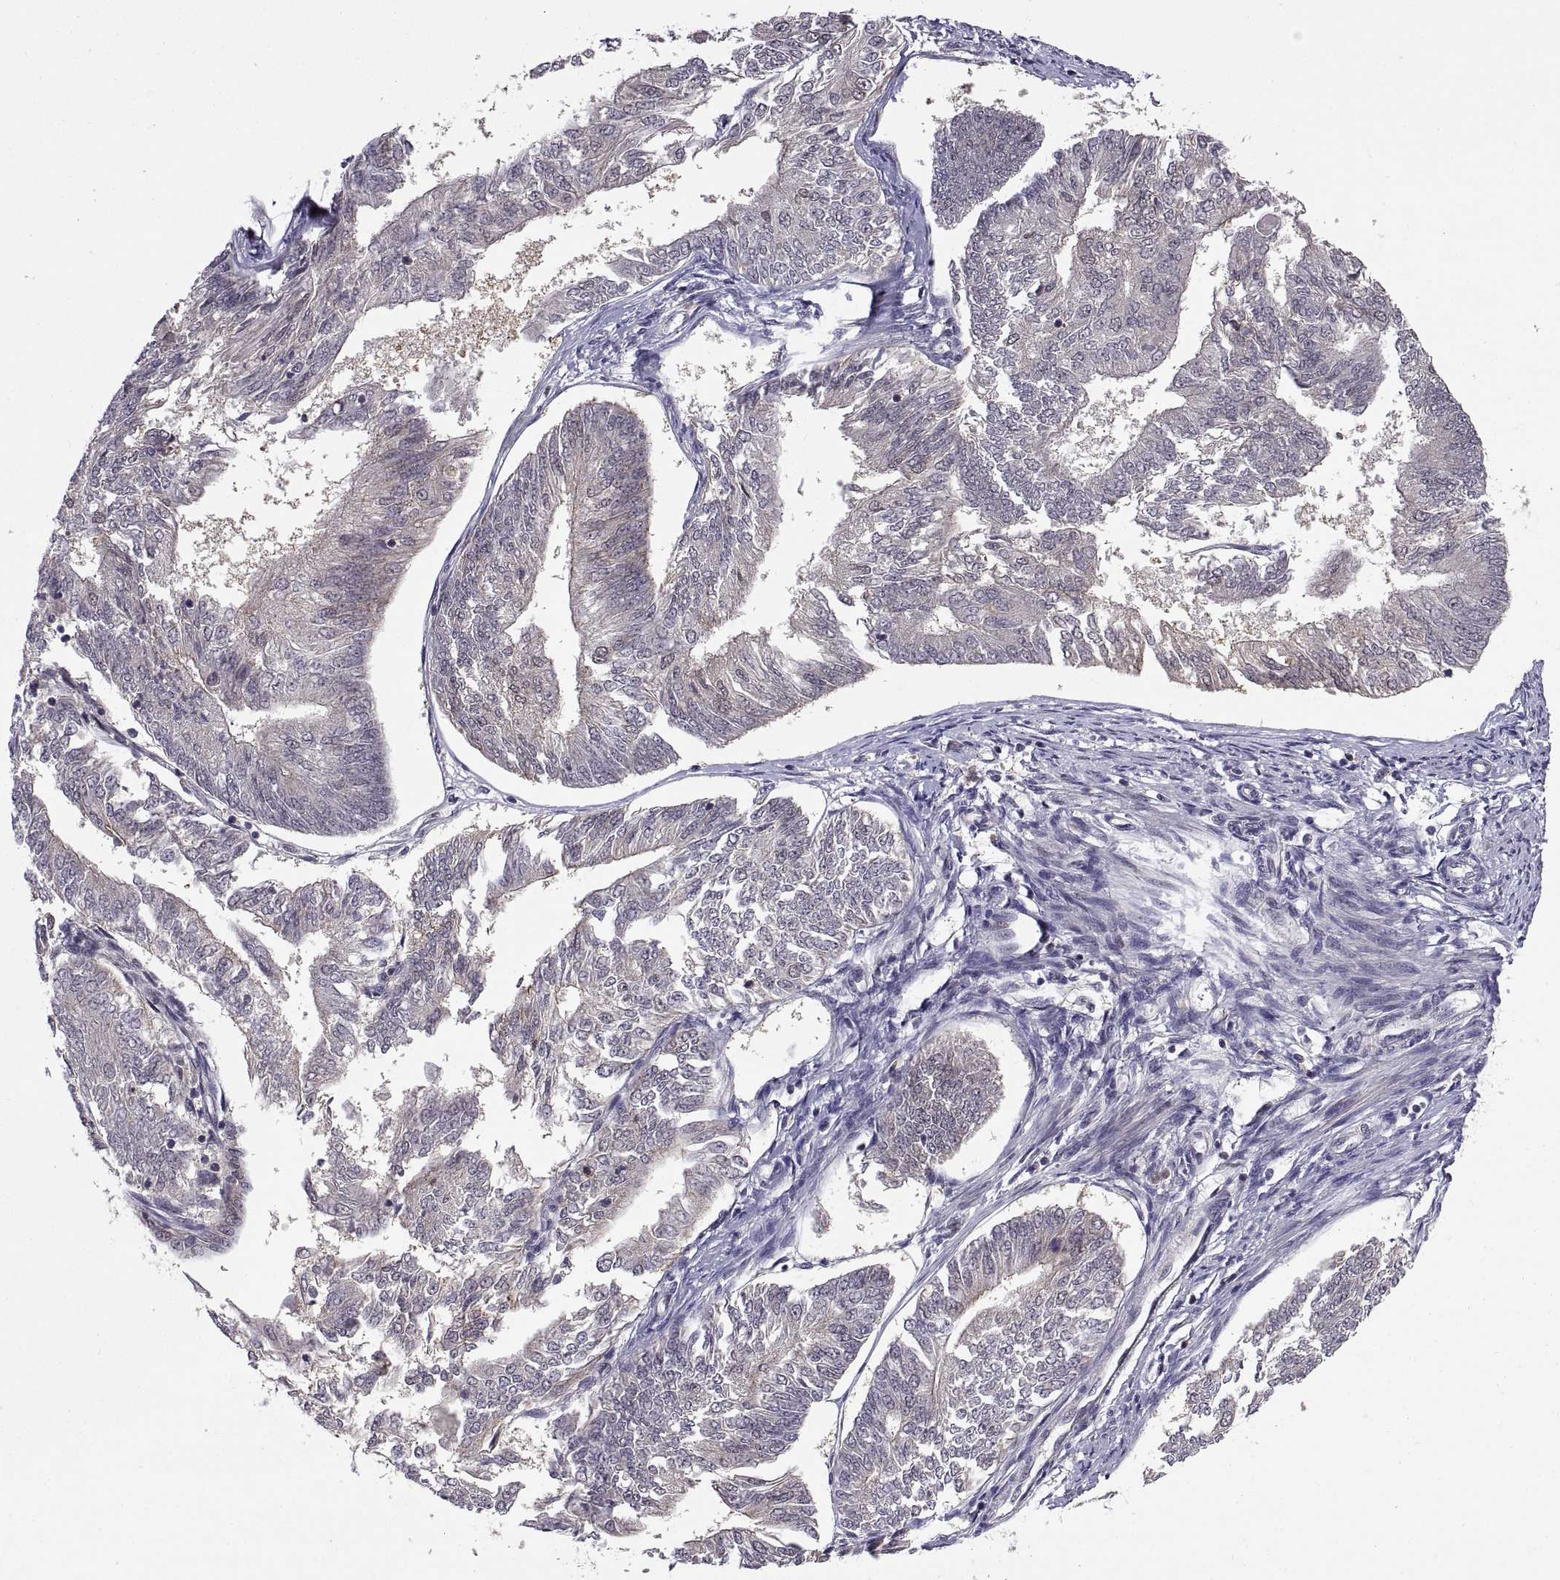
{"staining": {"intensity": "negative", "quantity": "none", "location": "none"}, "tissue": "endometrial cancer", "cell_type": "Tumor cells", "image_type": "cancer", "snomed": [{"axis": "morphology", "description": "Adenocarcinoma, NOS"}, {"axis": "topography", "description": "Endometrium"}], "caption": "A high-resolution micrograph shows immunohistochemistry (IHC) staining of endometrial cancer, which shows no significant positivity in tumor cells.", "gene": "CHFR", "patient": {"sex": "female", "age": 58}}